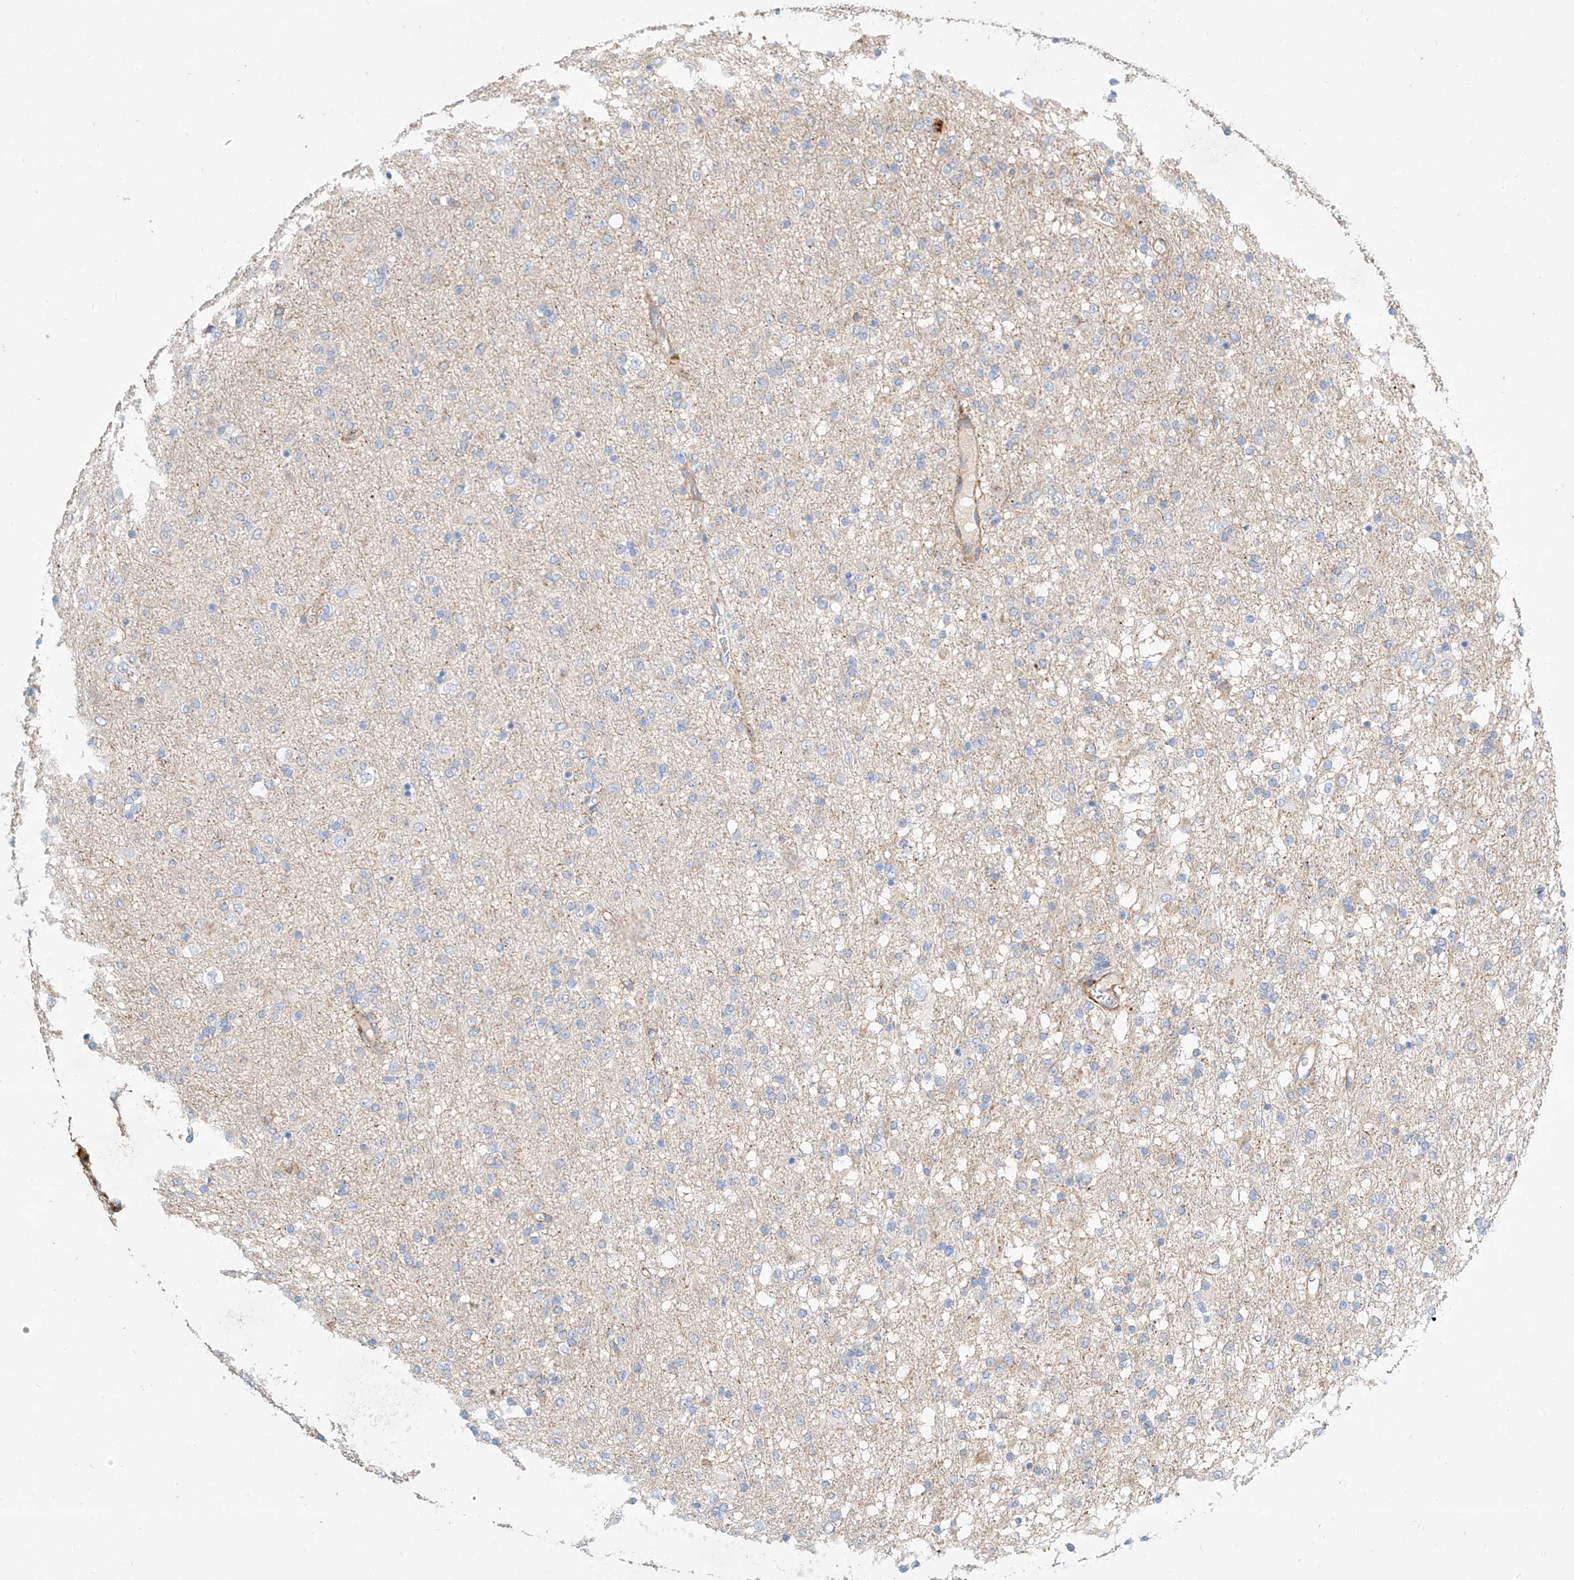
{"staining": {"intensity": "negative", "quantity": "none", "location": "none"}, "tissue": "glioma", "cell_type": "Tumor cells", "image_type": "cancer", "snomed": [{"axis": "morphology", "description": "Glioma, malignant, Low grade"}, {"axis": "topography", "description": "Brain"}], "caption": "The immunohistochemistry histopathology image has no significant expression in tumor cells of malignant glioma (low-grade) tissue. (DAB (3,3'-diaminobenzidine) immunohistochemistry, high magnification).", "gene": "KCNH5", "patient": {"sex": "male", "age": 65}}